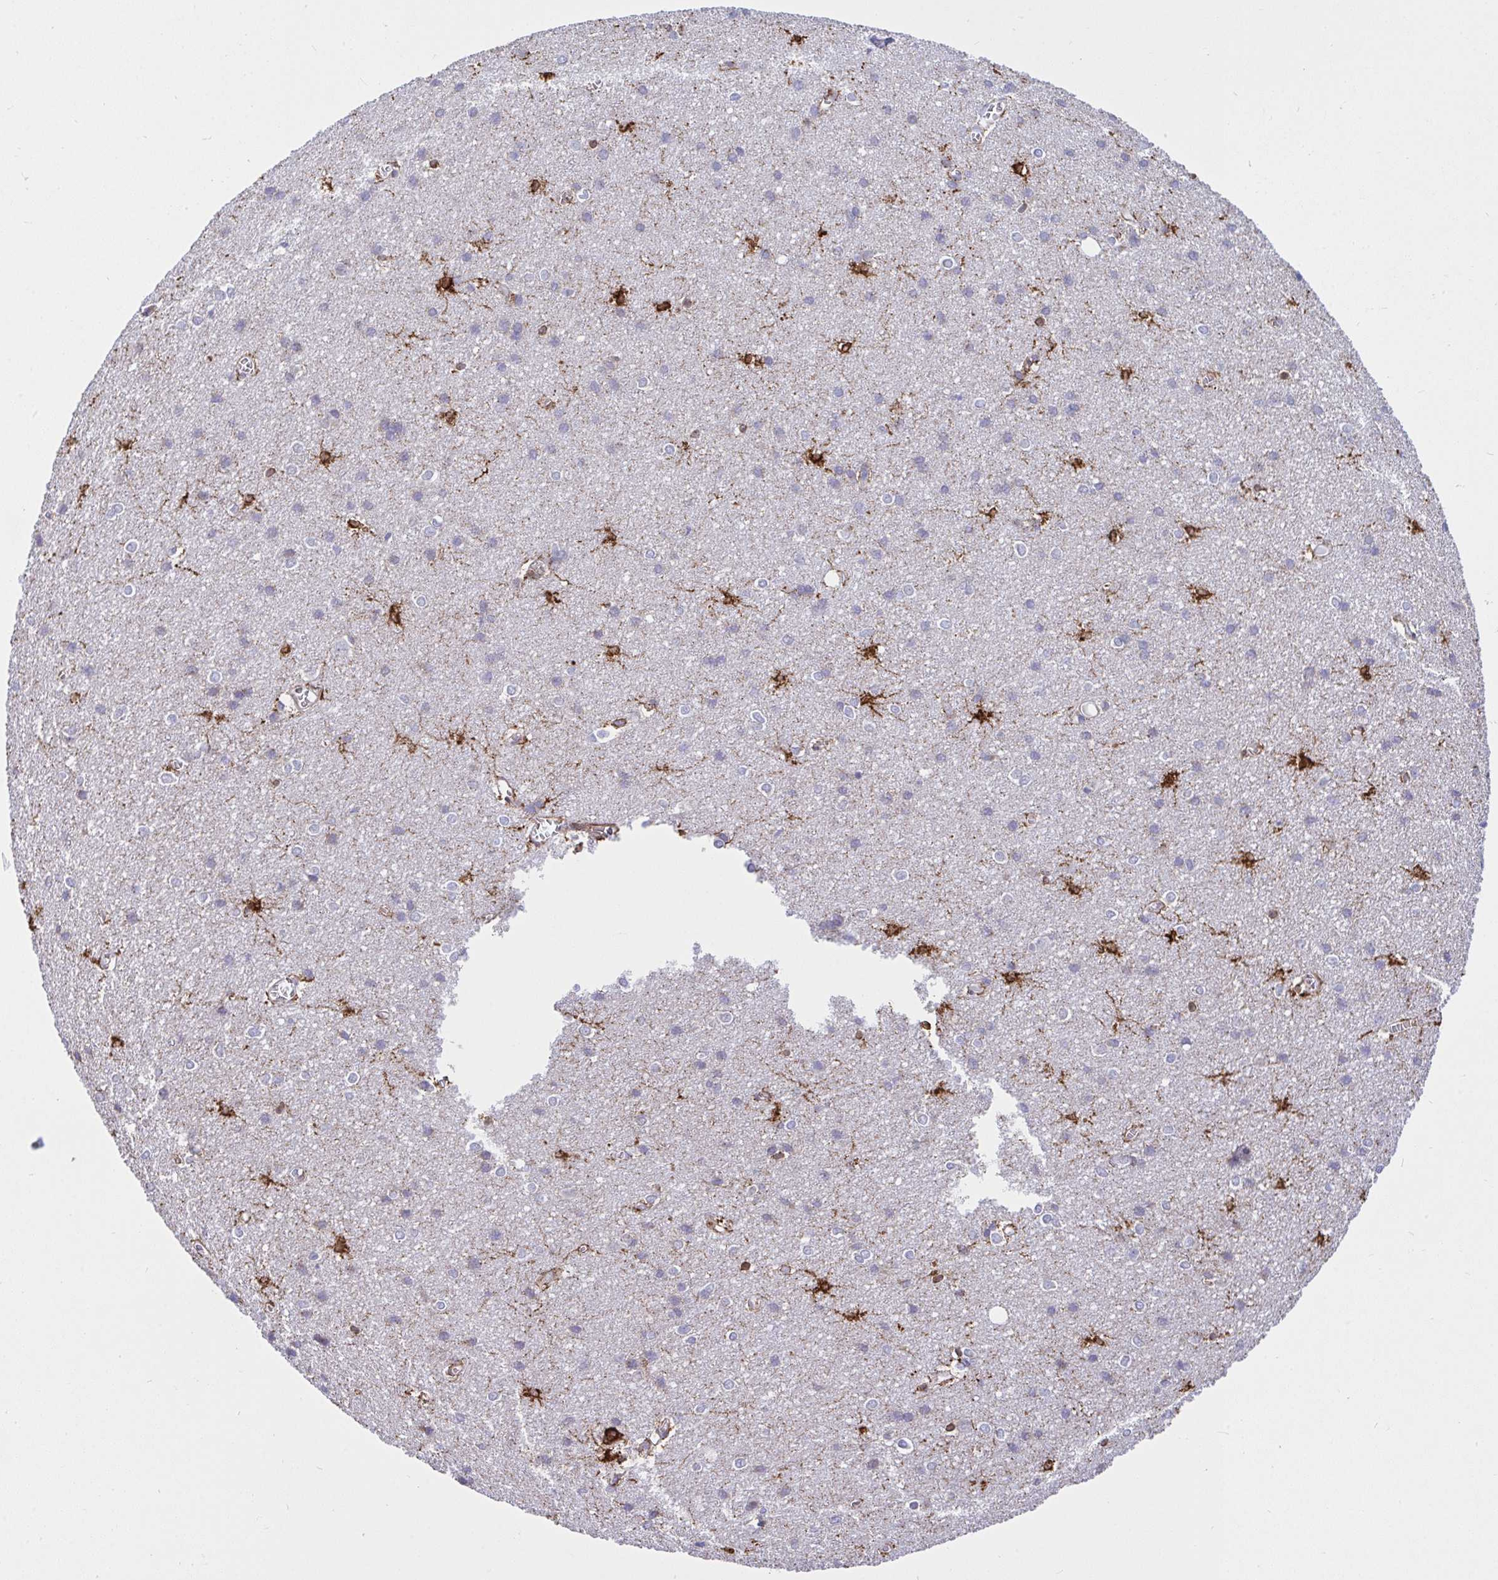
{"staining": {"intensity": "weak", "quantity": "25%-75%", "location": "cytoplasmic/membranous"}, "tissue": "cerebral cortex", "cell_type": "Endothelial cells", "image_type": "normal", "snomed": [{"axis": "morphology", "description": "Normal tissue, NOS"}, {"axis": "topography", "description": "Cerebral cortex"}], "caption": "This photomicrograph displays normal cerebral cortex stained with IHC to label a protein in brown. The cytoplasmic/membranous of endothelial cells show weak positivity for the protein. Nuclei are counter-stained blue.", "gene": "ASPH", "patient": {"sex": "male", "age": 37}}